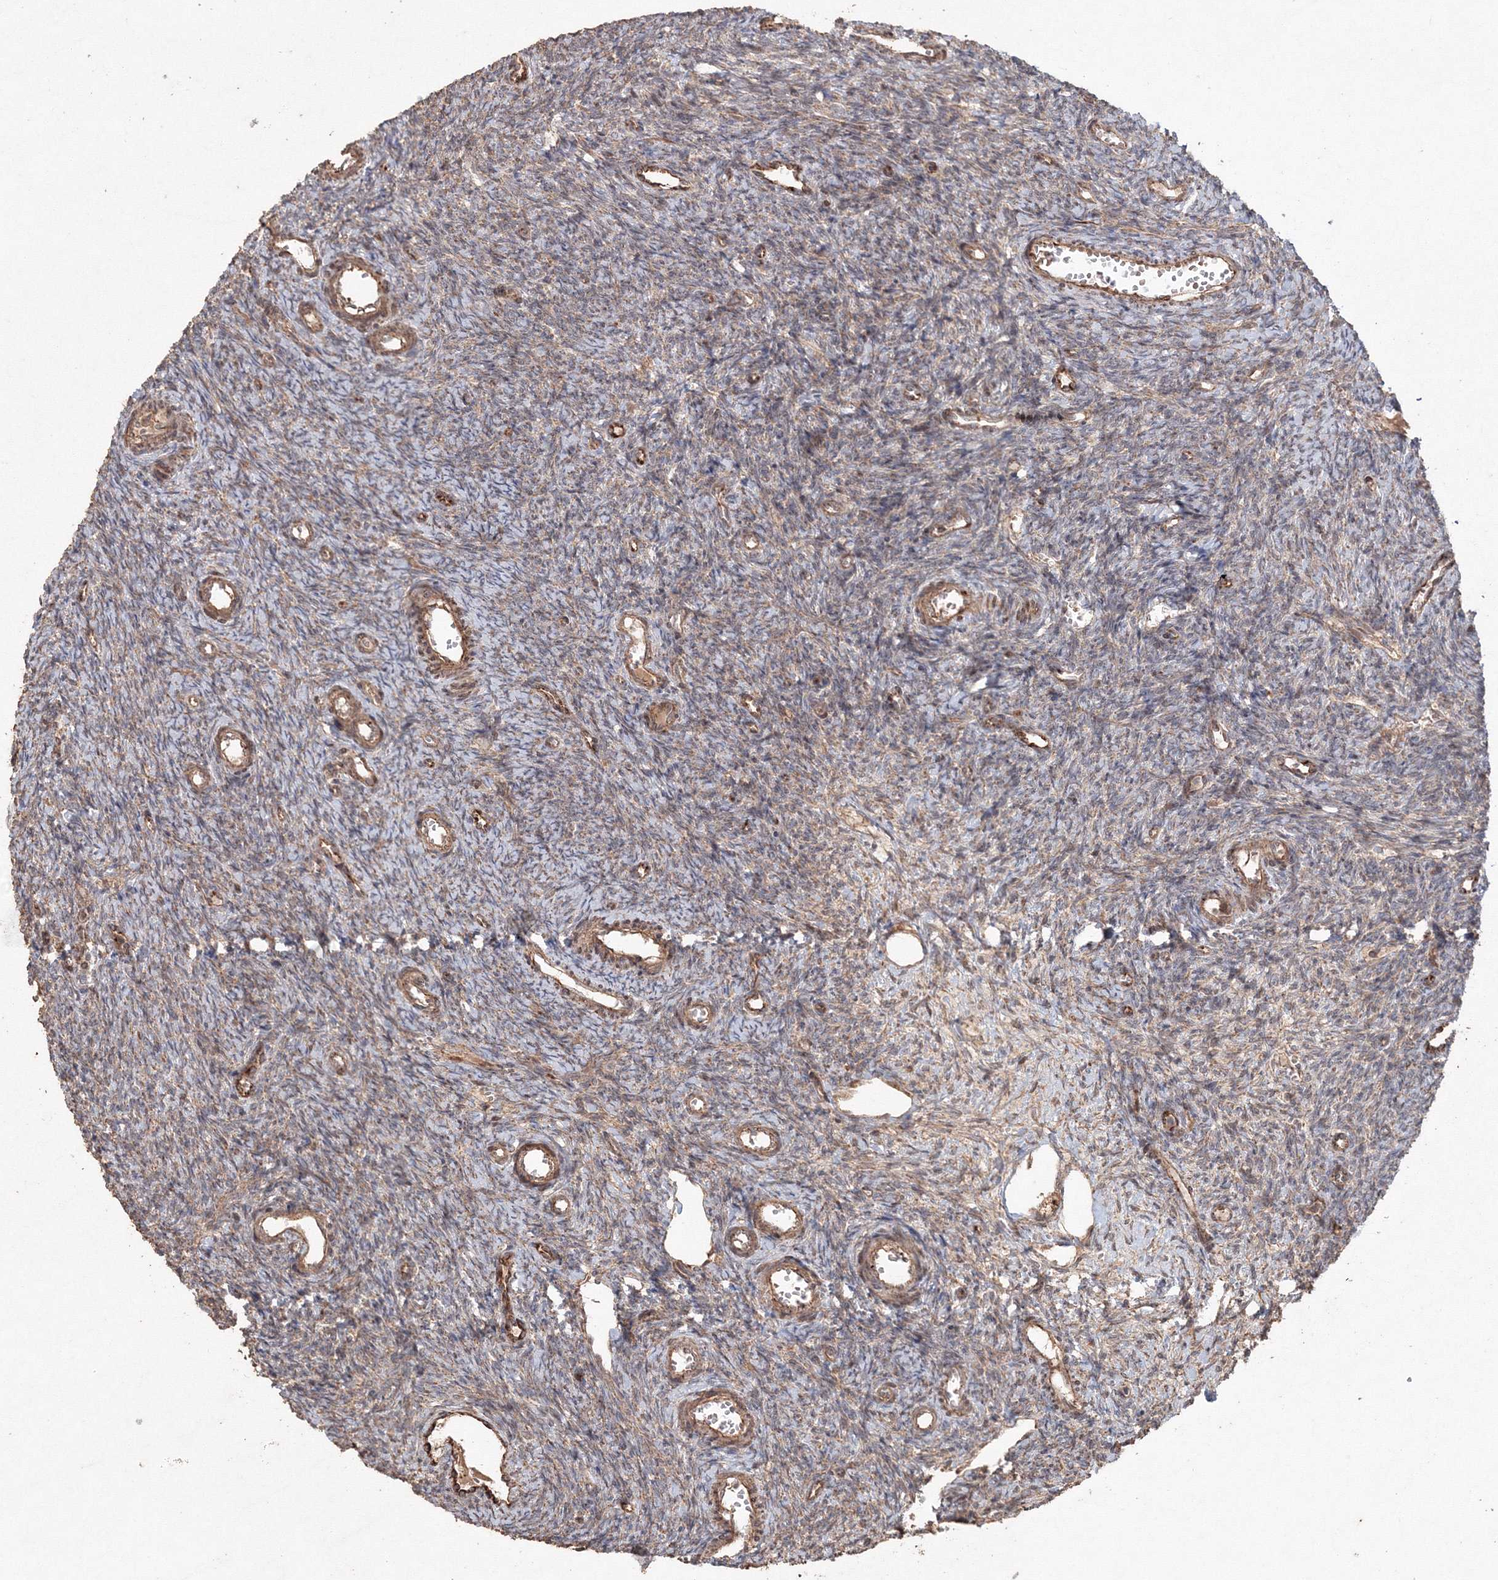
{"staining": {"intensity": "weak", "quantity": "25%-75%", "location": "cytoplasmic/membranous"}, "tissue": "ovary", "cell_type": "Ovarian stroma cells", "image_type": "normal", "snomed": [{"axis": "morphology", "description": "Normal tissue, NOS"}, {"axis": "topography", "description": "Ovary"}], "caption": "Weak cytoplasmic/membranous positivity is seen in about 25%-75% of ovarian stroma cells in unremarkable ovary.", "gene": "ANAPC16", "patient": {"sex": "female", "age": 39}}